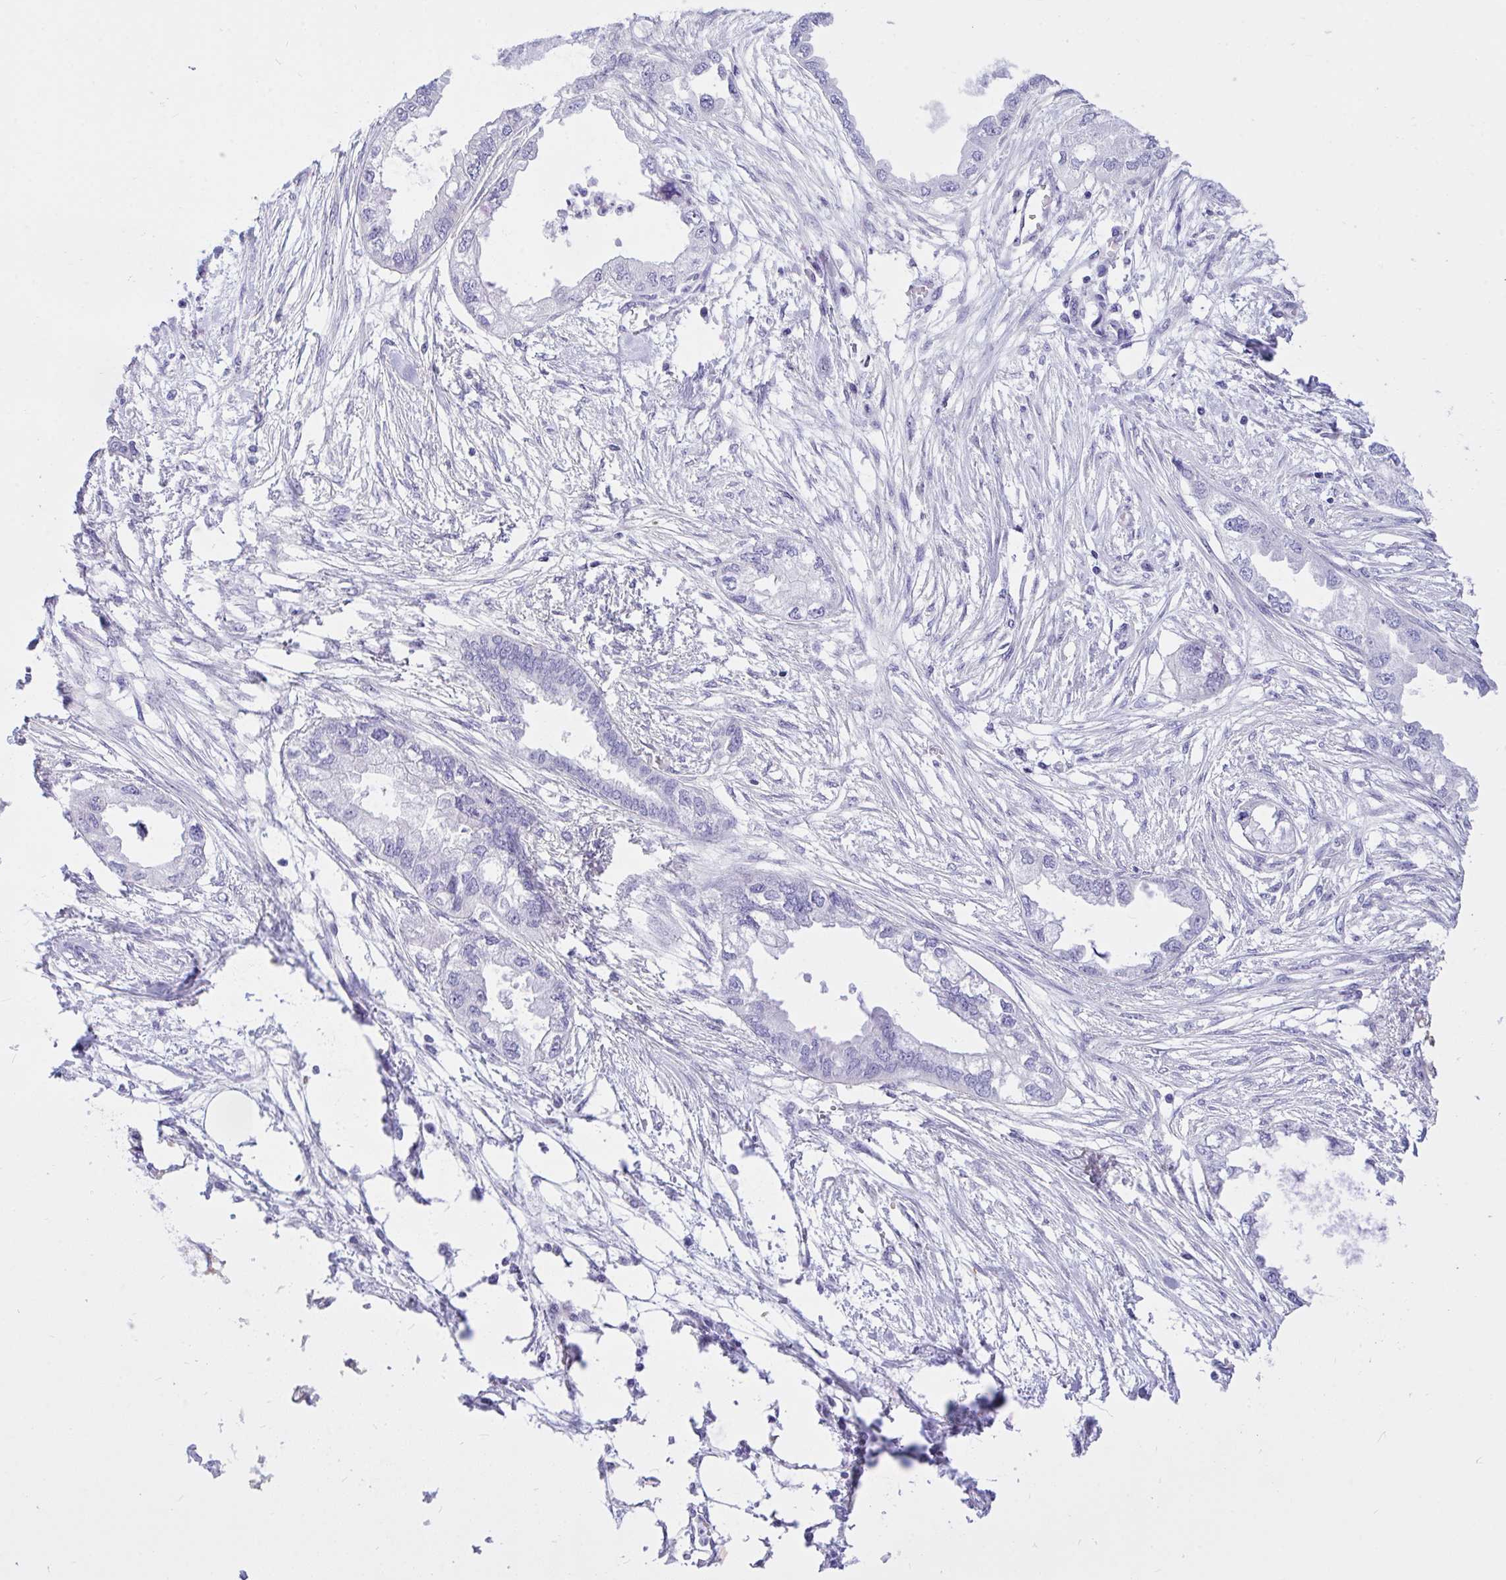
{"staining": {"intensity": "negative", "quantity": "none", "location": "none"}, "tissue": "endometrial cancer", "cell_type": "Tumor cells", "image_type": "cancer", "snomed": [{"axis": "morphology", "description": "Adenocarcinoma, NOS"}, {"axis": "morphology", "description": "Adenocarcinoma, metastatic, NOS"}, {"axis": "topography", "description": "Adipose tissue"}, {"axis": "topography", "description": "Endometrium"}], "caption": "Tumor cells are negative for brown protein staining in endometrial cancer (metastatic adenocarcinoma).", "gene": "TLN2", "patient": {"sex": "female", "age": 67}}